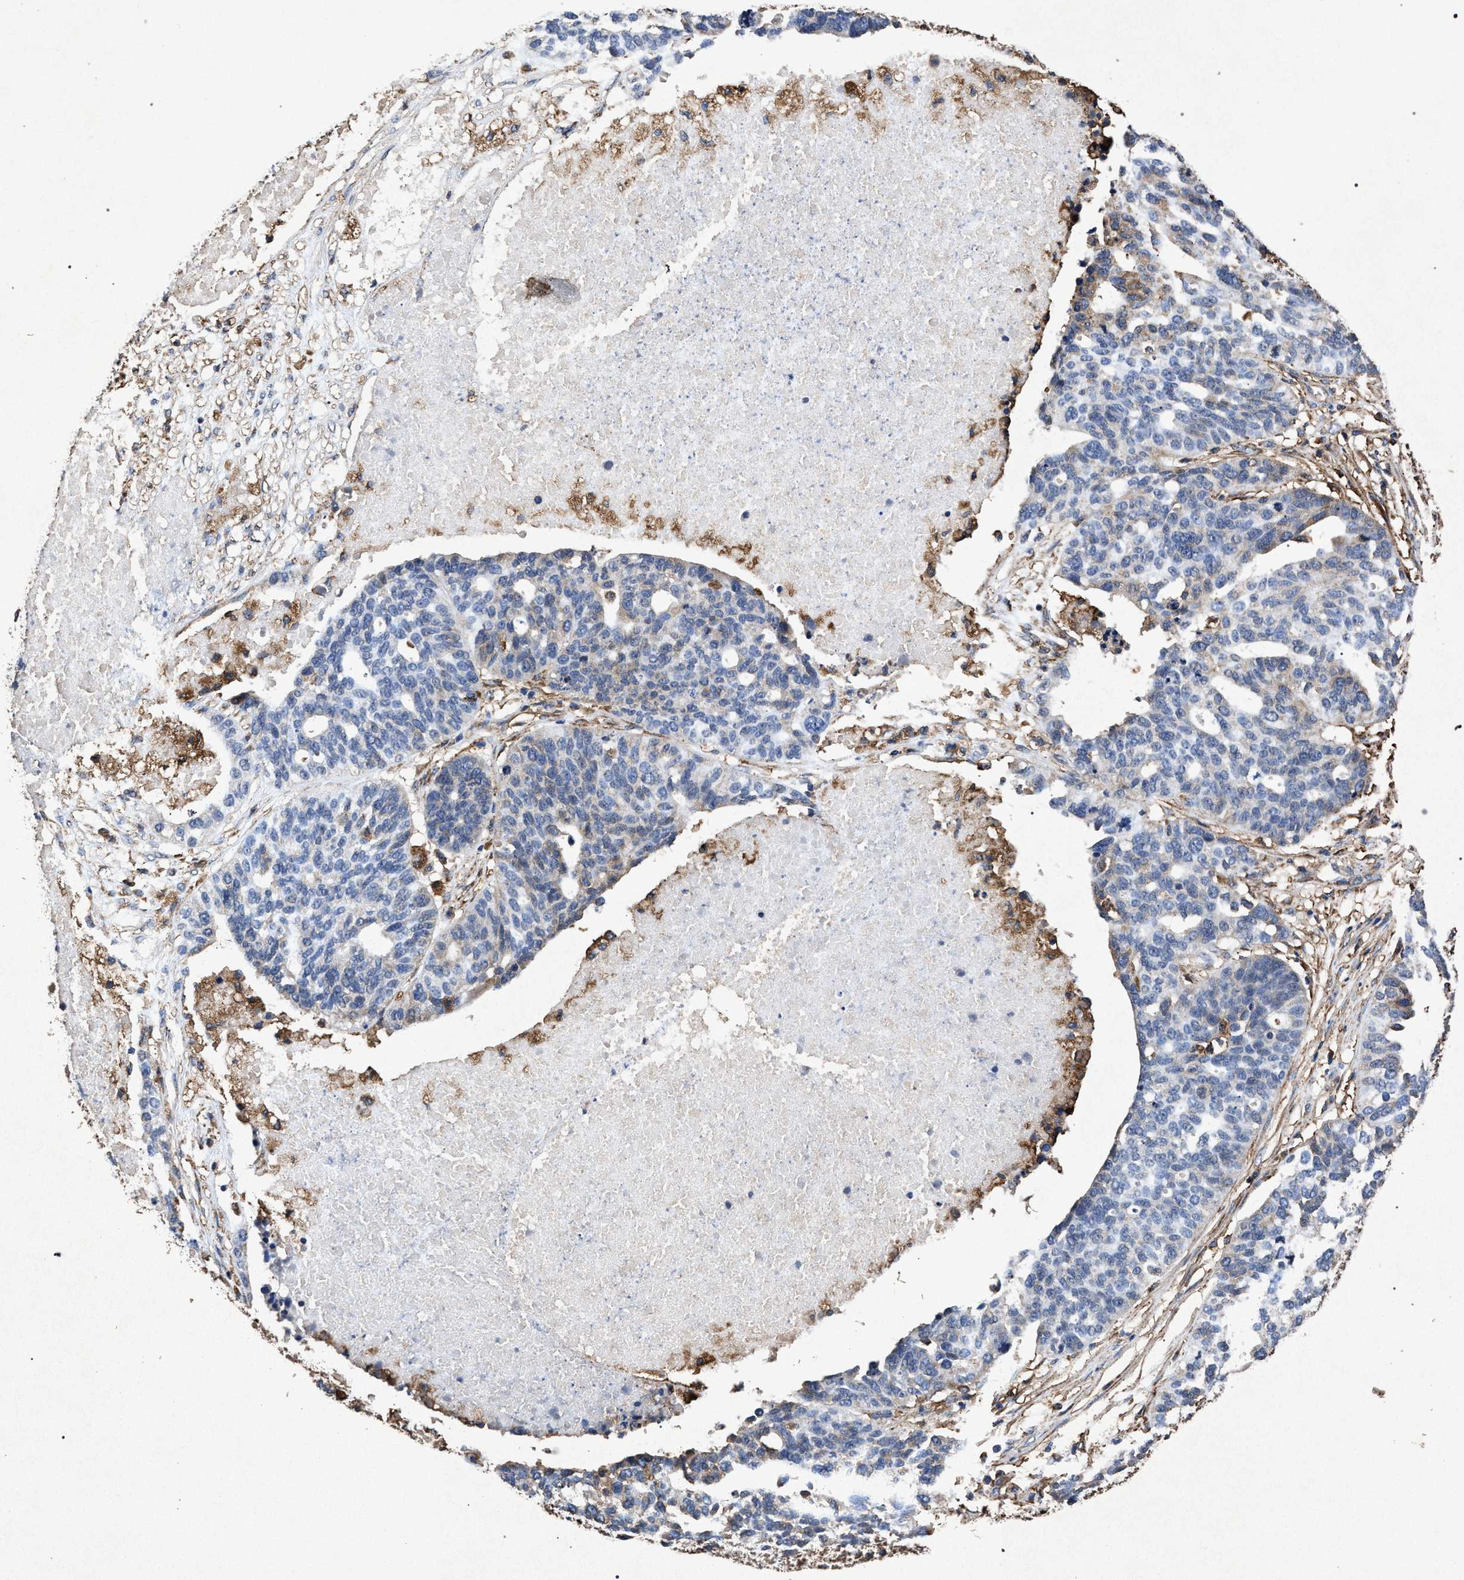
{"staining": {"intensity": "weak", "quantity": "<25%", "location": "cytoplasmic/membranous"}, "tissue": "ovarian cancer", "cell_type": "Tumor cells", "image_type": "cancer", "snomed": [{"axis": "morphology", "description": "Cystadenocarcinoma, serous, NOS"}, {"axis": "topography", "description": "Ovary"}], "caption": "A micrograph of ovarian serous cystadenocarcinoma stained for a protein shows no brown staining in tumor cells.", "gene": "MARCKS", "patient": {"sex": "female", "age": 59}}